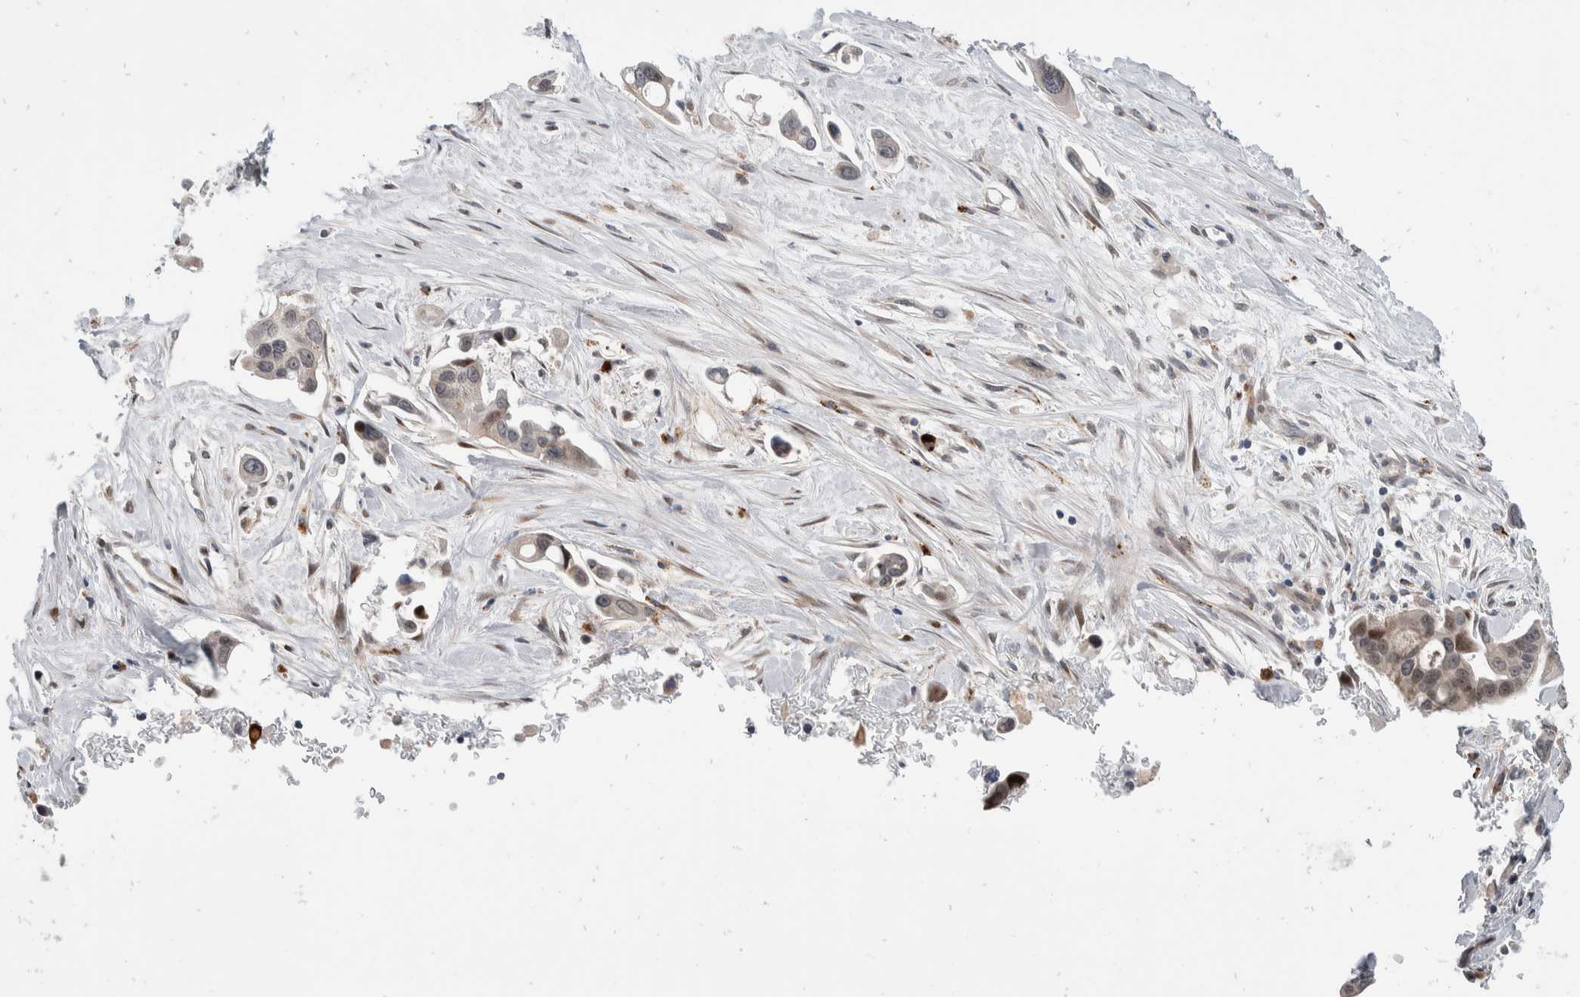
{"staining": {"intensity": "moderate", "quantity": "25%-75%", "location": "cytoplasmic/membranous,nuclear"}, "tissue": "pancreatic cancer", "cell_type": "Tumor cells", "image_type": "cancer", "snomed": [{"axis": "morphology", "description": "Adenocarcinoma, NOS"}, {"axis": "topography", "description": "Pancreas"}], "caption": "This image displays immunohistochemistry (IHC) staining of human pancreatic cancer, with medium moderate cytoplasmic/membranous and nuclear positivity in about 25%-75% of tumor cells.", "gene": "ZNF703", "patient": {"sex": "male", "age": 53}}